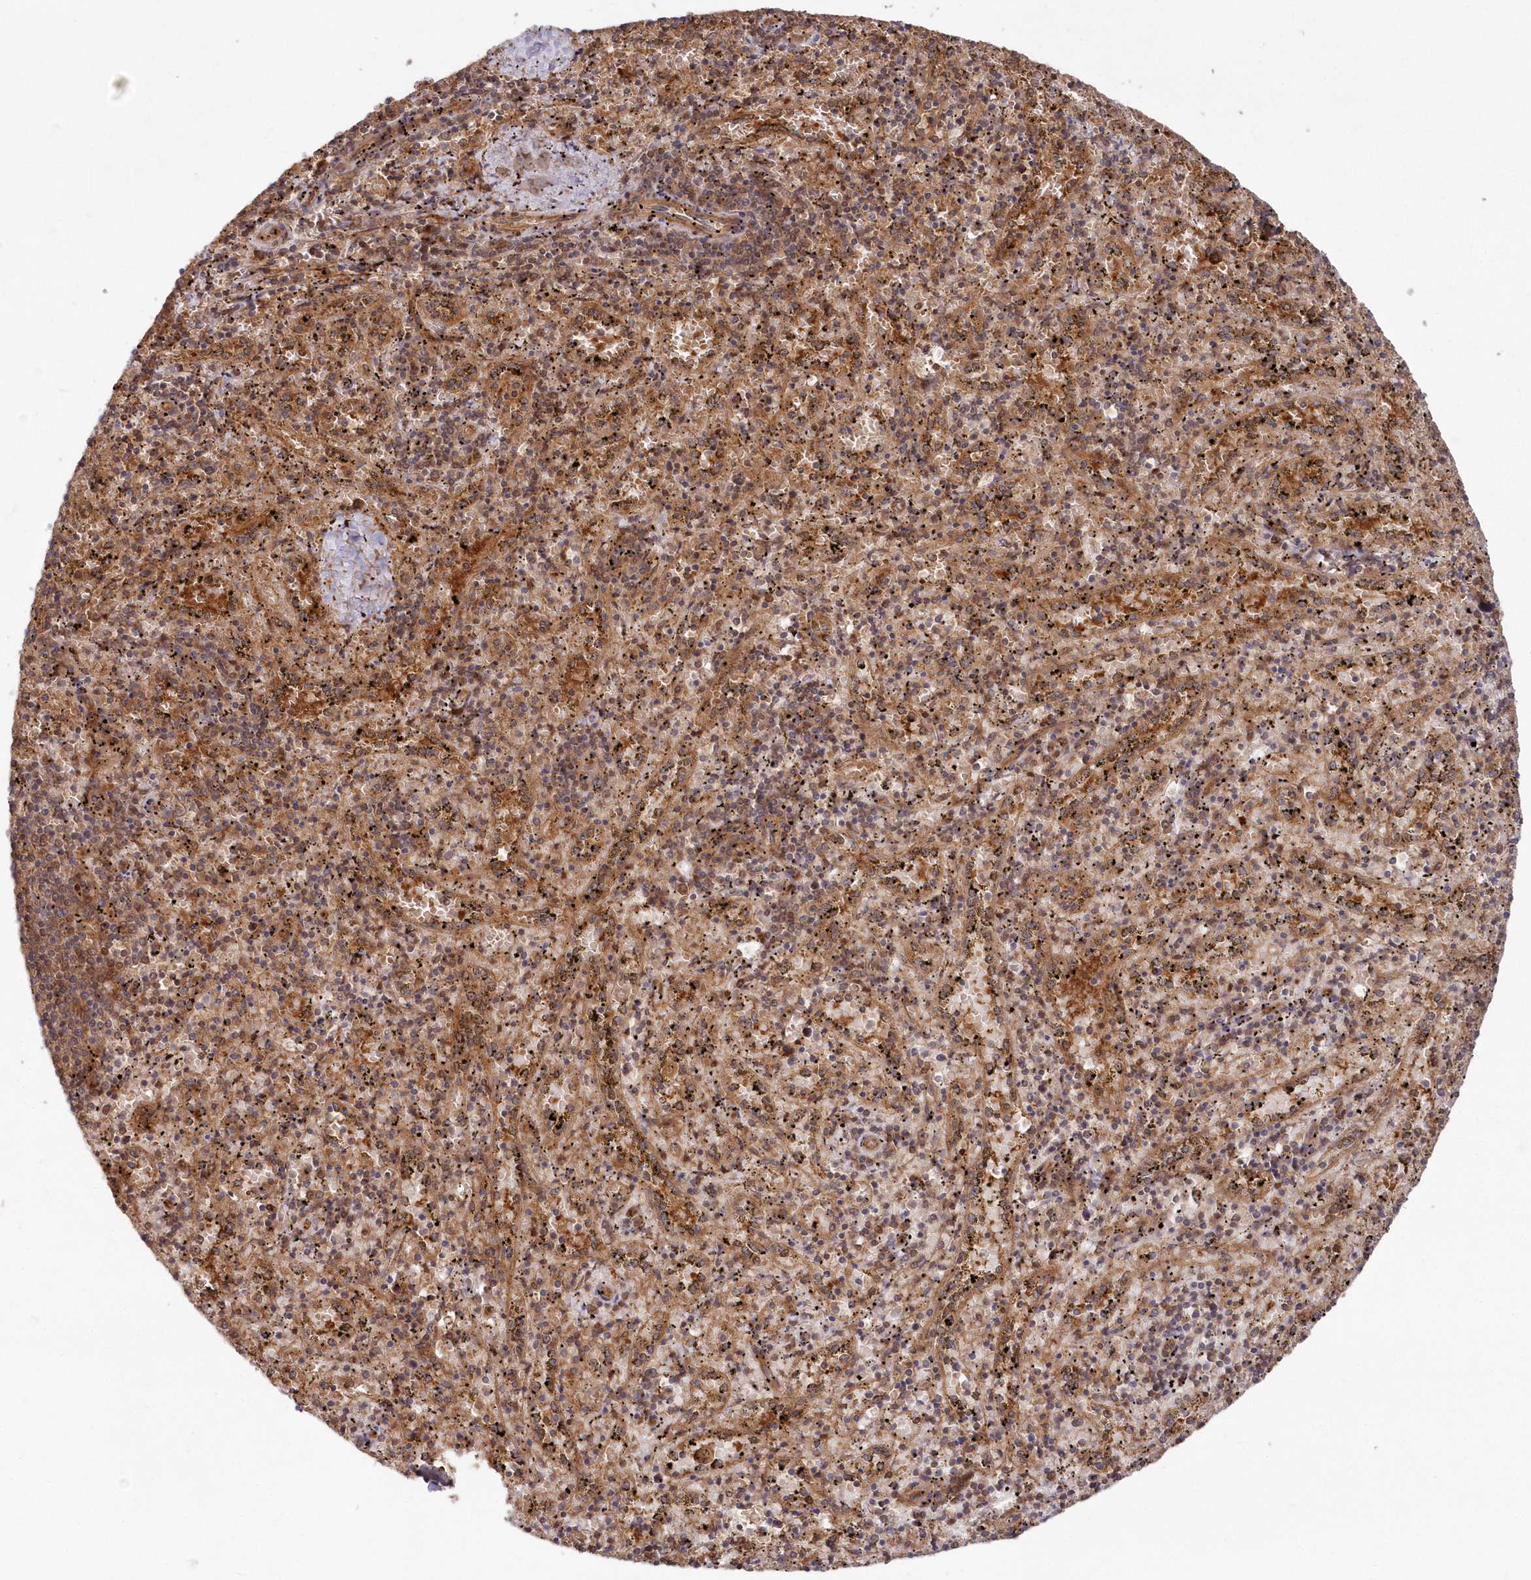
{"staining": {"intensity": "moderate", "quantity": "25%-75%", "location": "cytoplasmic/membranous"}, "tissue": "spleen", "cell_type": "Cells in red pulp", "image_type": "normal", "snomed": [{"axis": "morphology", "description": "Normal tissue, NOS"}, {"axis": "topography", "description": "Spleen"}], "caption": "High-magnification brightfield microscopy of normal spleen stained with DAB (3,3'-diaminobenzidine) (brown) and counterstained with hematoxylin (blue). cells in red pulp exhibit moderate cytoplasmic/membranous staining is present in approximately25%-75% of cells.", "gene": "TBCA", "patient": {"sex": "male", "age": 11}}